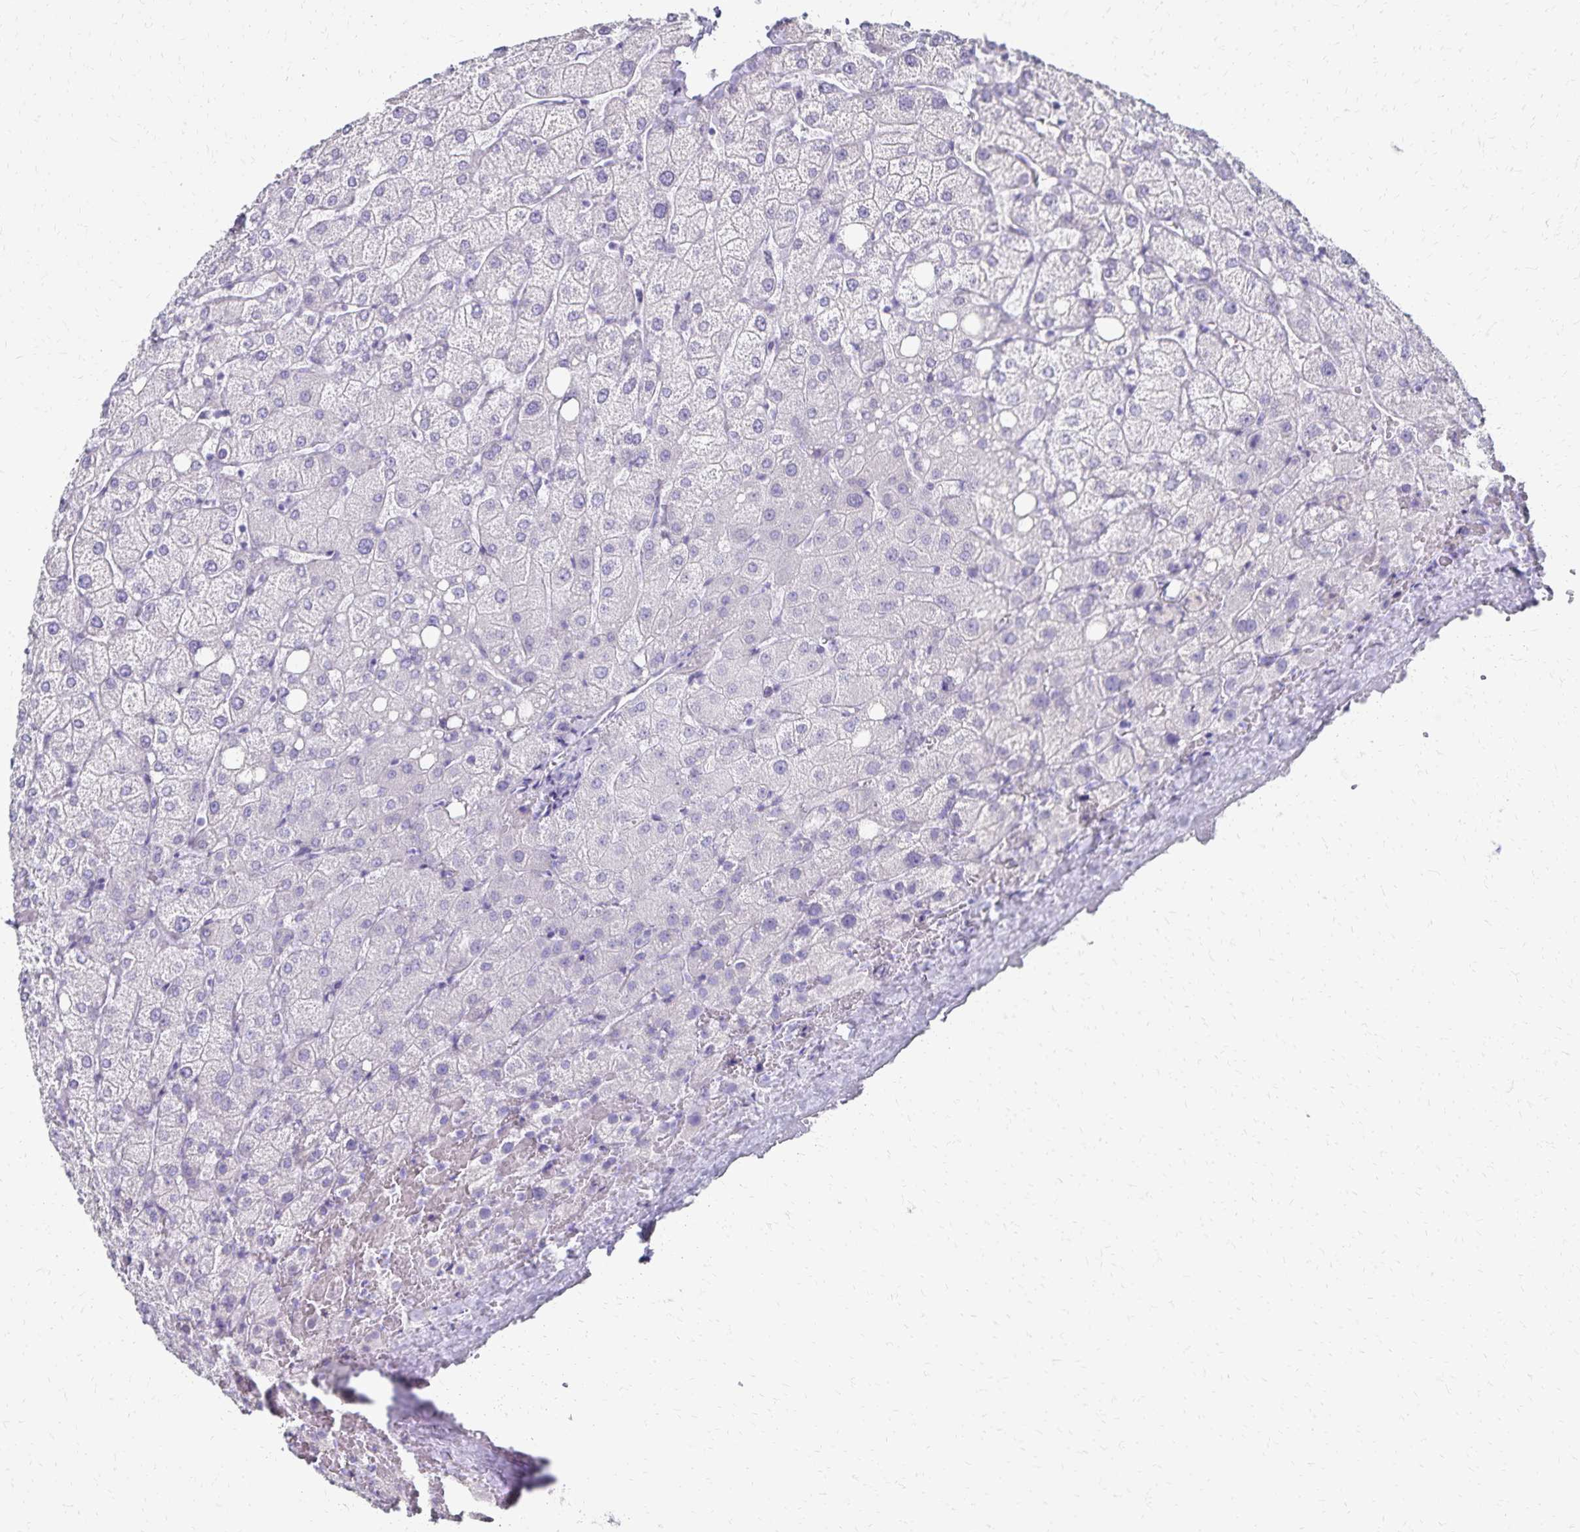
{"staining": {"intensity": "negative", "quantity": "none", "location": "none"}, "tissue": "liver", "cell_type": "Cholangiocytes", "image_type": "normal", "snomed": [{"axis": "morphology", "description": "Normal tissue, NOS"}, {"axis": "topography", "description": "Liver"}], "caption": "High power microscopy image of an immunohistochemistry (IHC) histopathology image of normal liver, revealing no significant expression in cholangiocytes.", "gene": "GIP", "patient": {"sex": "female", "age": 54}}